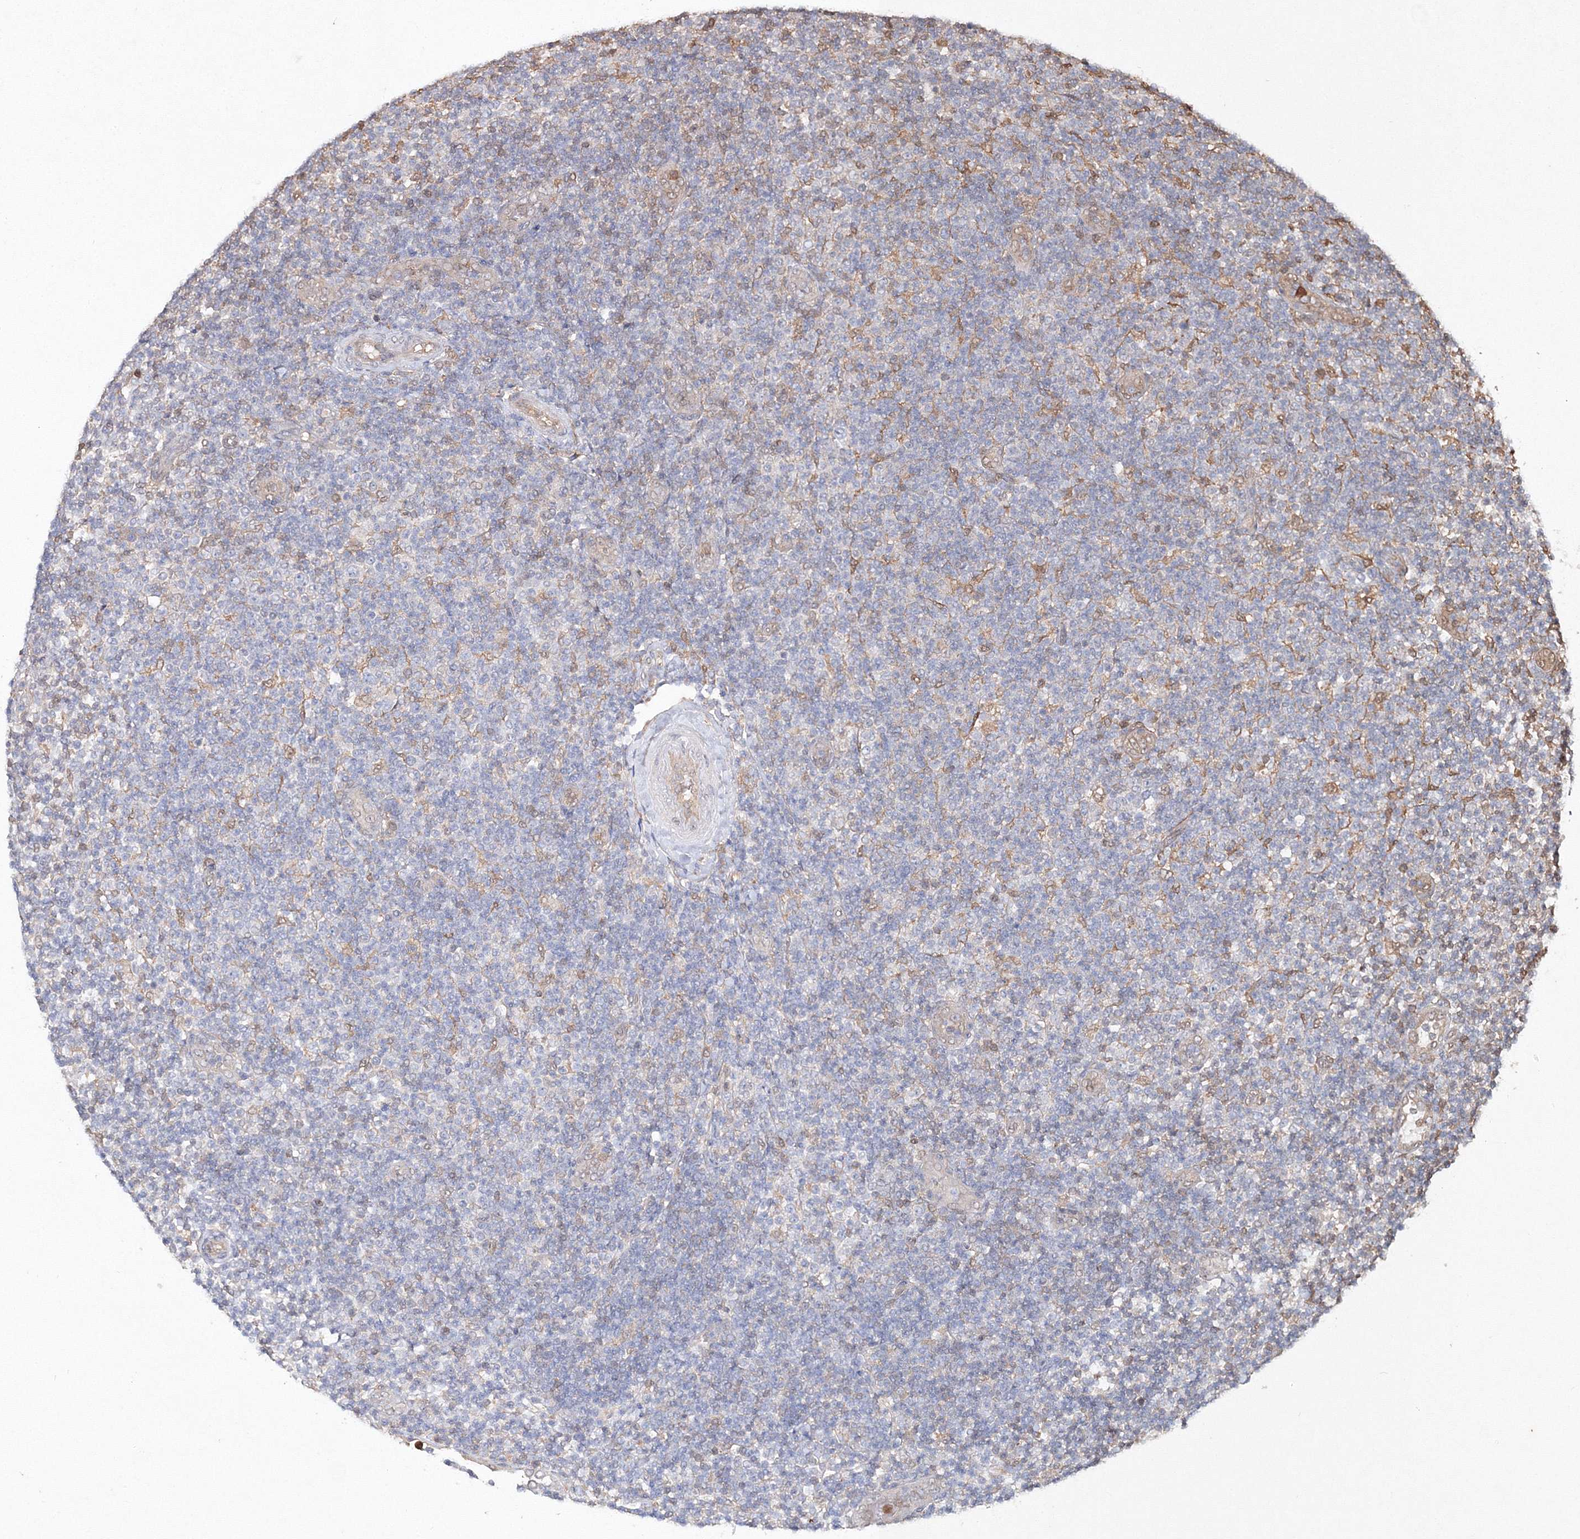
{"staining": {"intensity": "negative", "quantity": "none", "location": "none"}, "tissue": "lymphoma", "cell_type": "Tumor cells", "image_type": "cancer", "snomed": [{"axis": "morphology", "description": "Malignant lymphoma, non-Hodgkin's type, Low grade"}, {"axis": "topography", "description": "Lymph node"}], "caption": "A histopathology image of lymphoma stained for a protein exhibits no brown staining in tumor cells.", "gene": "S100A11", "patient": {"sex": "male", "age": 83}}